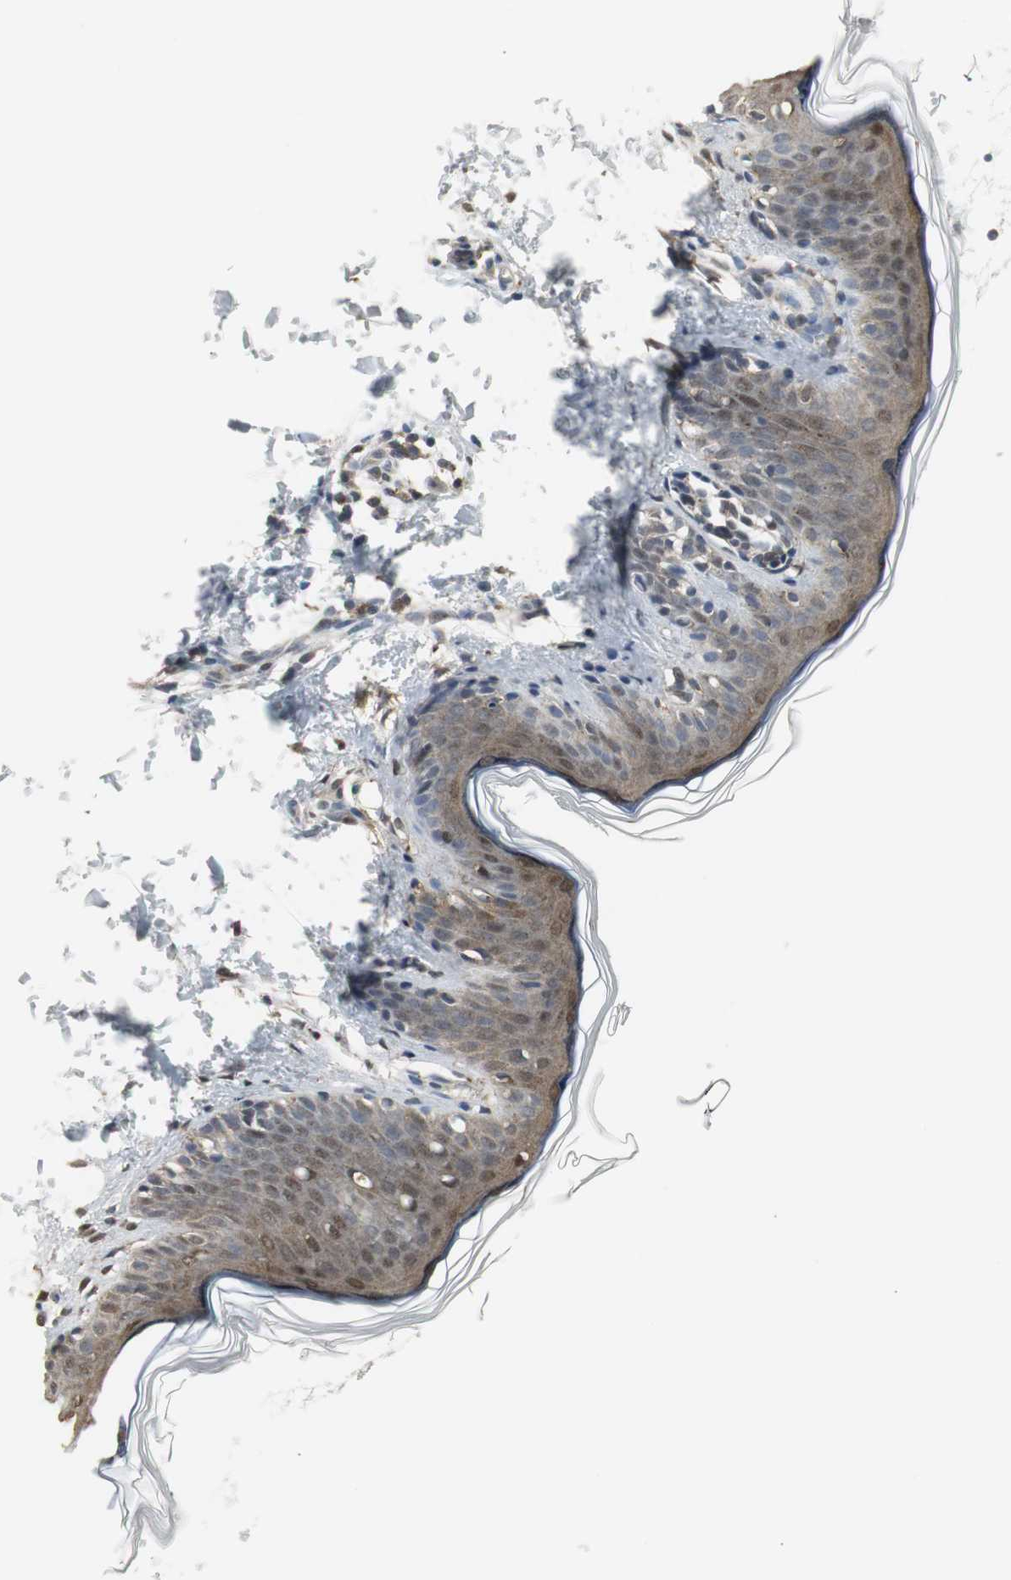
{"staining": {"intensity": "weak", "quantity": ">75%", "location": "cytoplasmic/membranous,nuclear"}, "tissue": "skin", "cell_type": "Fibroblasts", "image_type": "normal", "snomed": [{"axis": "morphology", "description": "Normal tissue, NOS"}, {"axis": "topography", "description": "Skin"}], "caption": "Unremarkable skin reveals weak cytoplasmic/membranous,nuclear positivity in about >75% of fibroblasts, visualized by immunohistochemistry.", "gene": "PLIN3", "patient": {"sex": "female", "age": 4}}